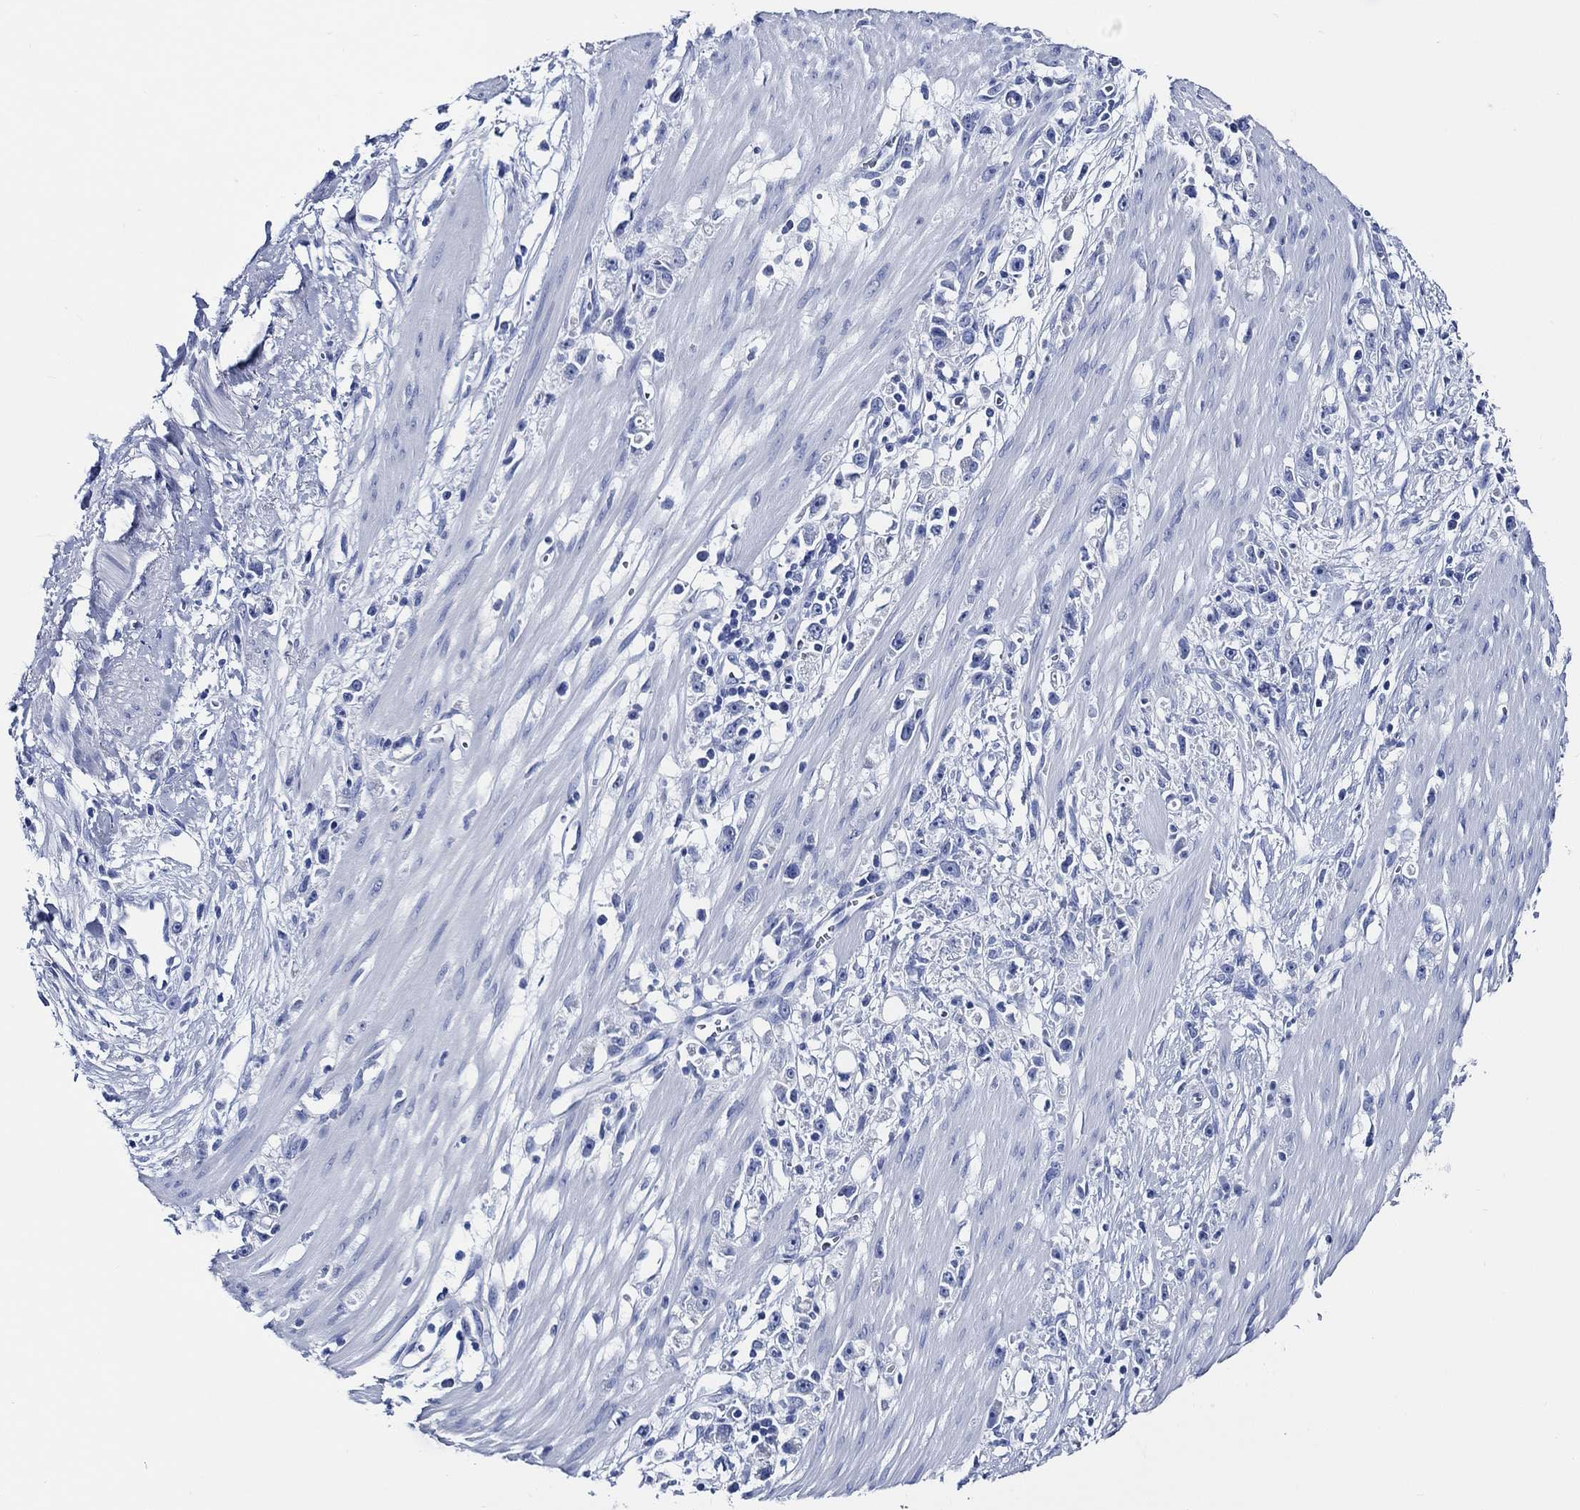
{"staining": {"intensity": "negative", "quantity": "none", "location": "none"}, "tissue": "stomach cancer", "cell_type": "Tumor cells", "image_type": "cancer", "snomed": [{"axis": "morphology", "description": "Adenocarcinoma, NOS"}, {"axis": "topography", "description": "Stomach"}], "caption": "Stomach cancer stained for a protein using immunohistochemistry shows no positivity tumor cells.", "gene": "WDR62", "patient": {"sex": "female", "age": 59}}